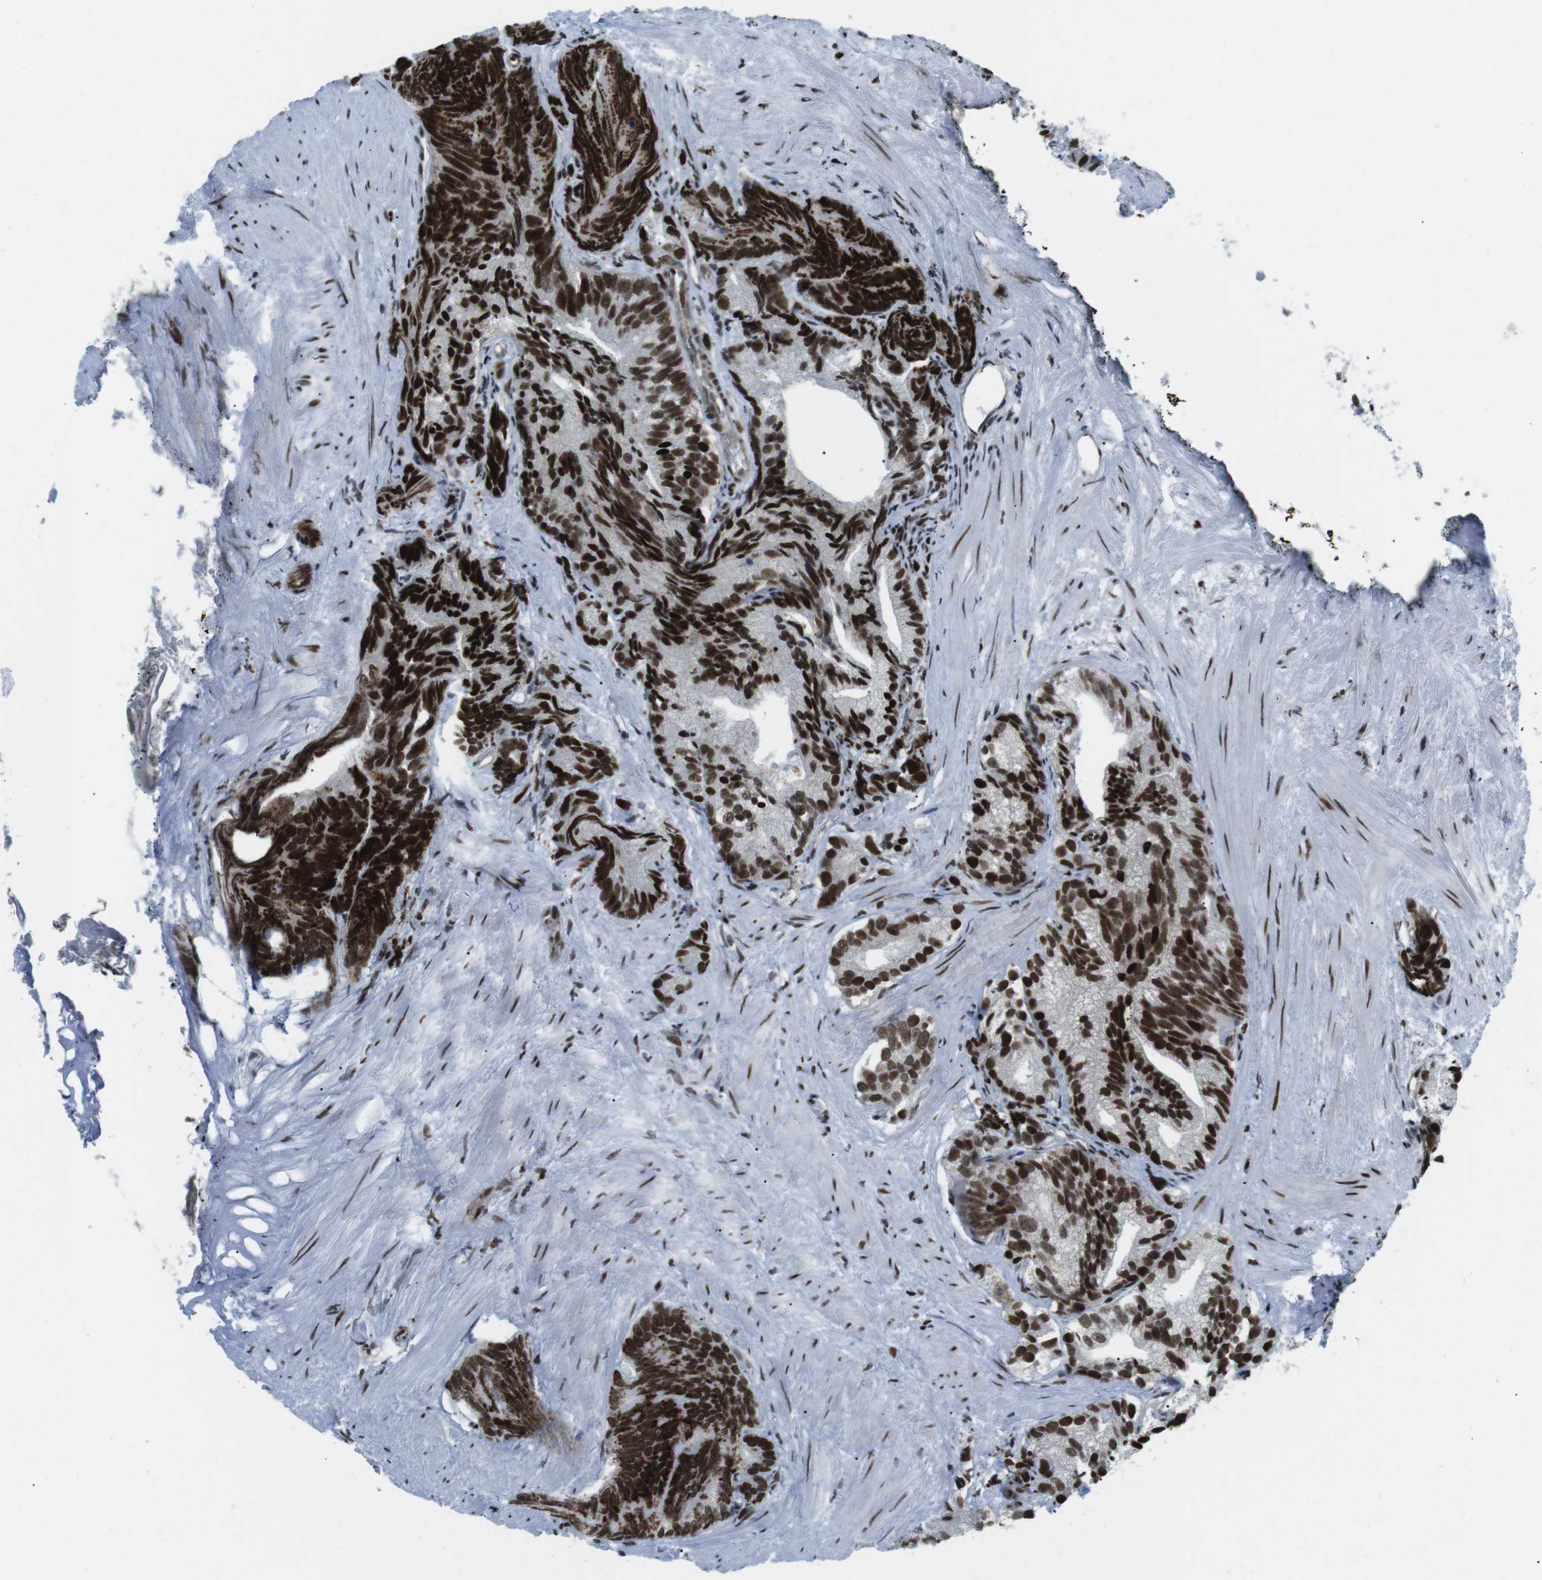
{"staining": {"intensity": "strong", "quantity": ">75%", "location": "nuclear"}, "tissue": "prostate cancer", "cell_type": "Tumor cells", "image_type": "cancer", "snomed": [{"axis": "morphology", "description": "Adenocarcinoma, Low grade"}, {"axis": "topography", "description": "Prostate"}], "caption": "Strong nuclear positivity for a protein is appreciated in approximately >75% of tumor cells of prostate cancer using immunohistochemistry.", "gene": "ARID1A", "patient": {"sex": "male", "age": 89}}